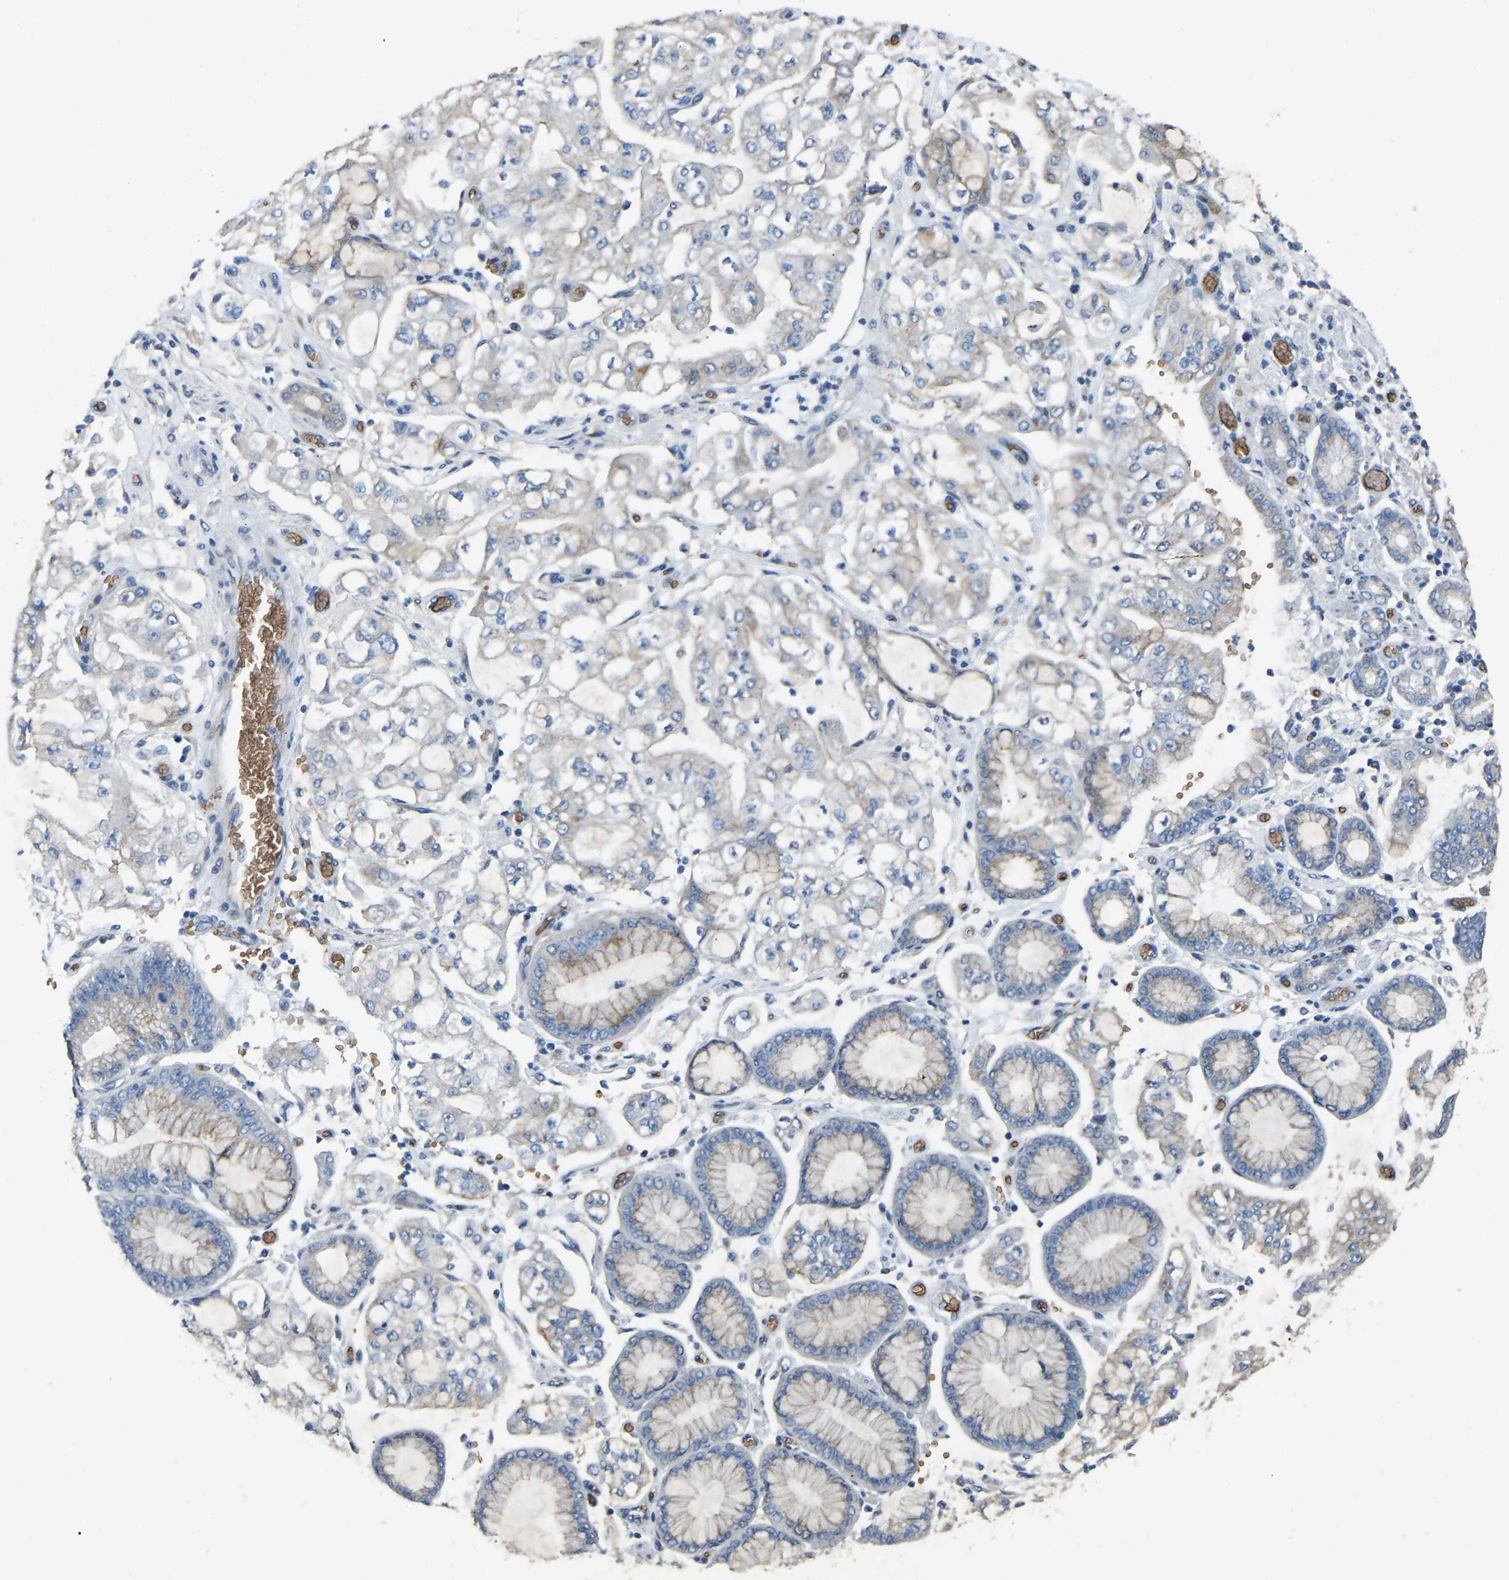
{"staining": {"intensity": "weak", "quantity": "<25%", "location": "cytoplasmic/membranous"}, "tissue": "stomach cancer", "cell_type": "Tumor cells", "image_type": "cancer", "snomed": [{"axis": "morphology", "description": "Adenocarcinoma, NOS"}, {"axis": "topography", "description": "Stomach"}], "caption": "DAB (3,3'-diaminobenzidine) immunohistochemical staining of stomach cancer demonstrates no significant positivity in tumor cells.", "gene": "CFAP298", "patient": {"sex": "male", "age": 76}}